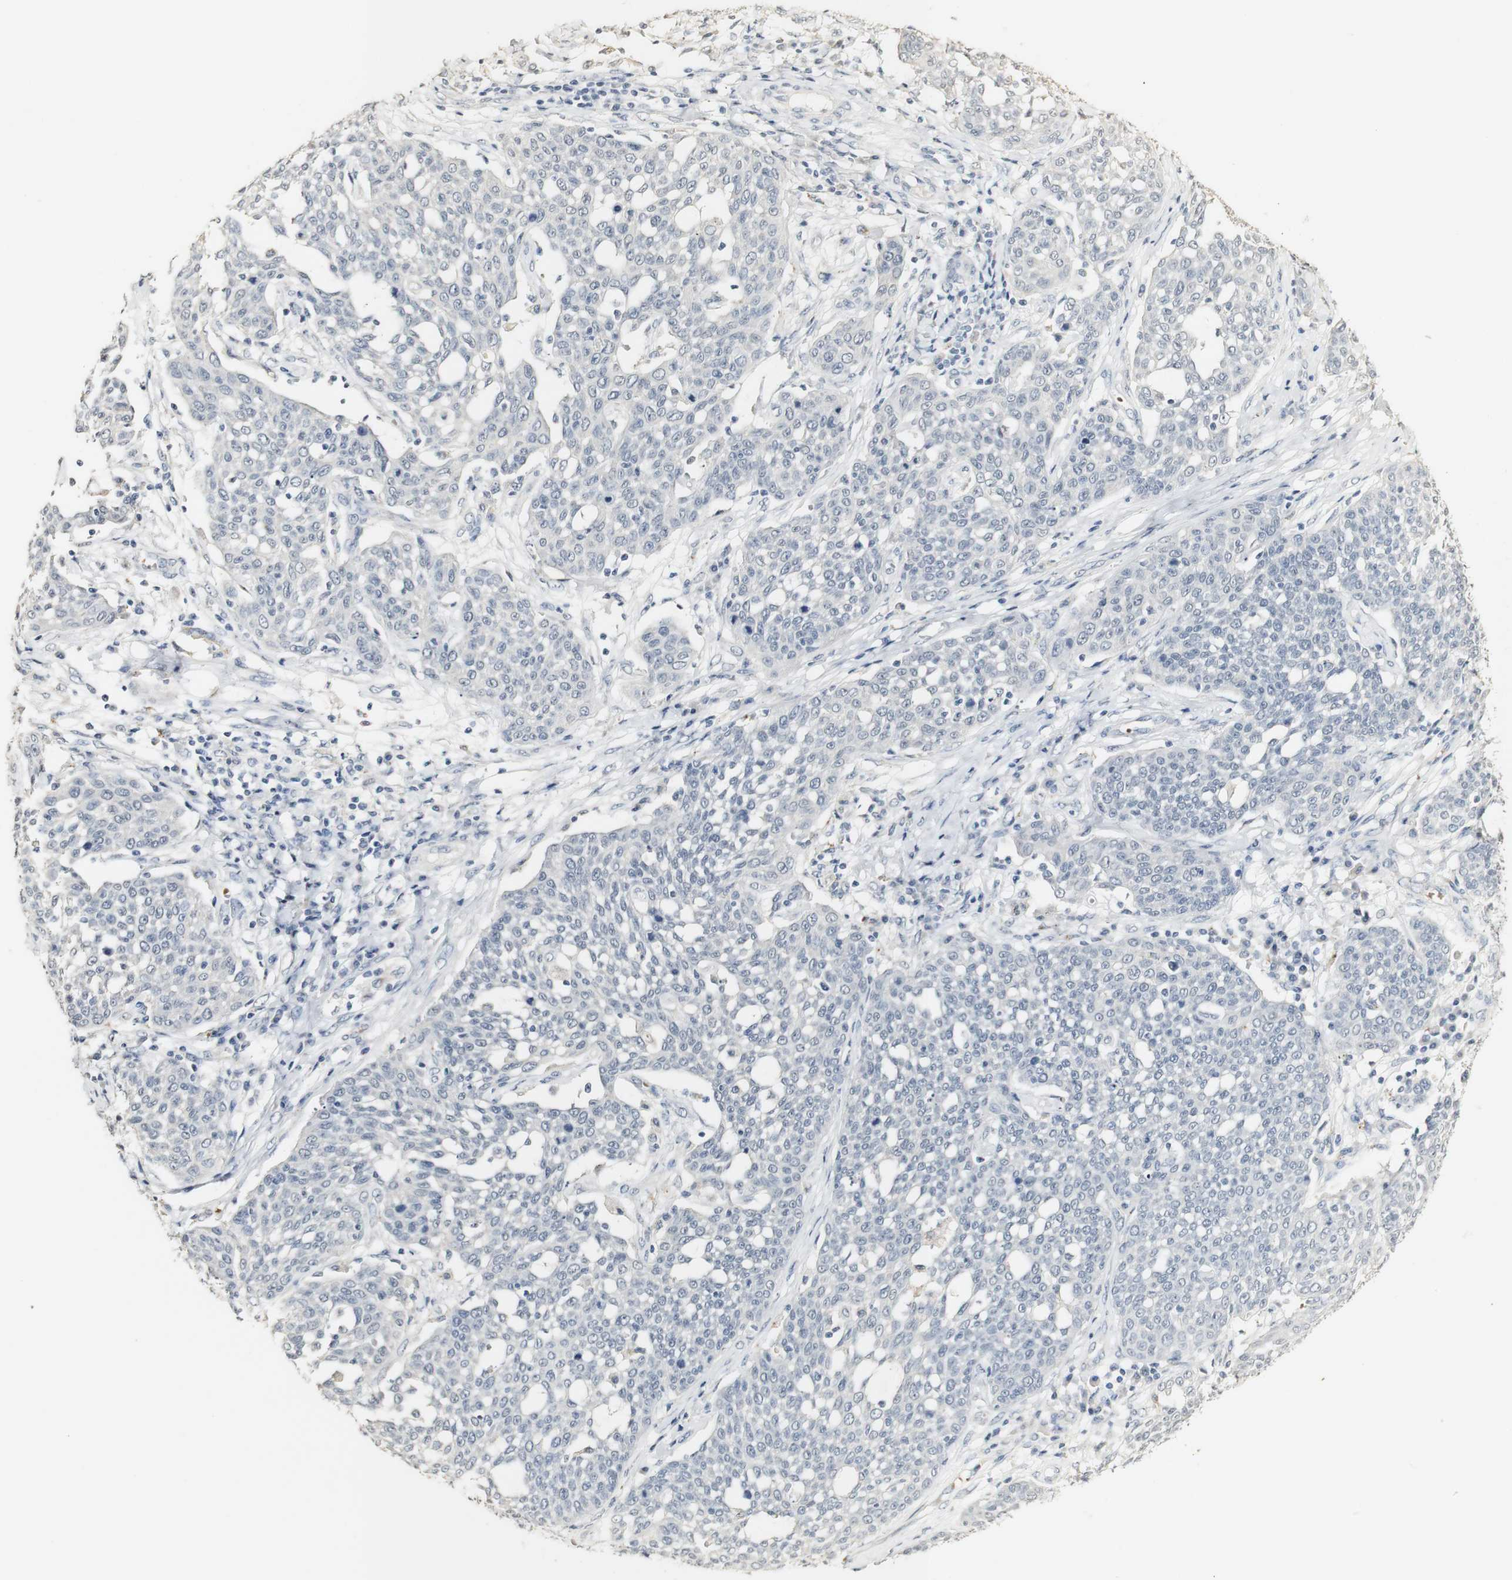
{"staining": {"intensity": "negative", "quantity": "none", "location": "none"}, "tissue": "cervical cancer", "cell_type": "Tumor cells", "image_type": "cancer", "snomed": [{"axis": "morphology", "description": "Squamous cell carcinoma, NOS"}, {"axis": "topography", "description": "Cervix"}], "caption": "IHC image of neoplastic tissue: cervical squamous cell carcinoma stained with DAB exhibits no significant protein expression in tumor cells. (Stains: DAB immunohistochemistry with hematoxylin counter stain, Microscopy: brightfield microscopy at high magnification).", "gene": "SYT7", "patient": {"sex": "female", "age": 34}}